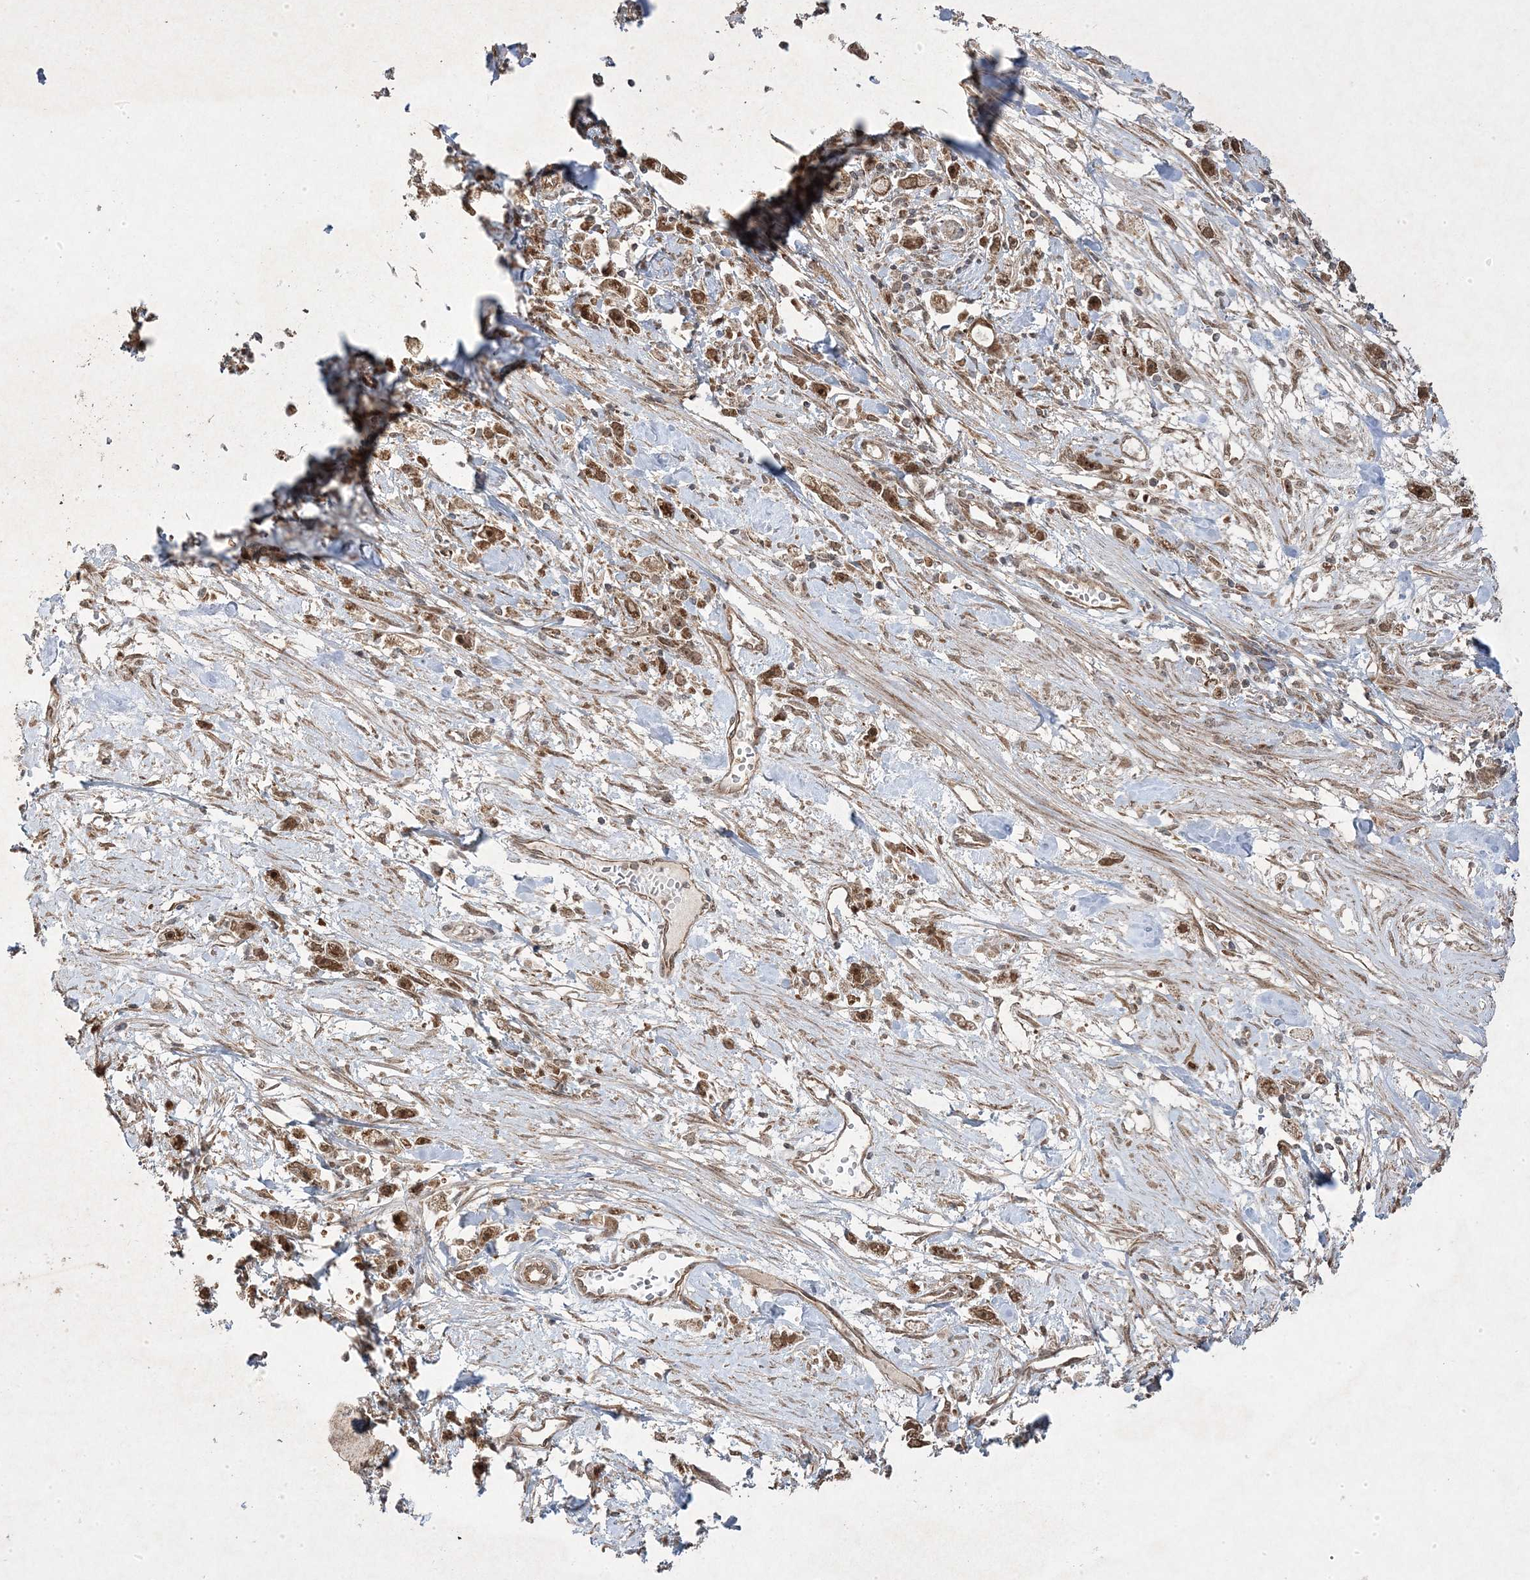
{"staining": {"intensity": "moderate", "quantity": ">75%", "location": "cytoplasmic/membranous,nuclear"}, "tissue": "stomach cancer", "cell_type": "Tumor cells", "image_type": "cancer", "snomed": [{"axis": "morphology", "description": "Adenocarcinoma, NOS"}, {"axis": "topography", "description": "Stomach"}], "caption": "An image of adenocarcinoma (stomach) stained for a protein exhibits moderate cytoplasmic/membranous and nuclear brown staining in tumor cells. (Brightfield microscopy of DAB IHC at high magnification).", "gene": "PLEKHM2", "patient": {"sex": "female", "age": 59}}